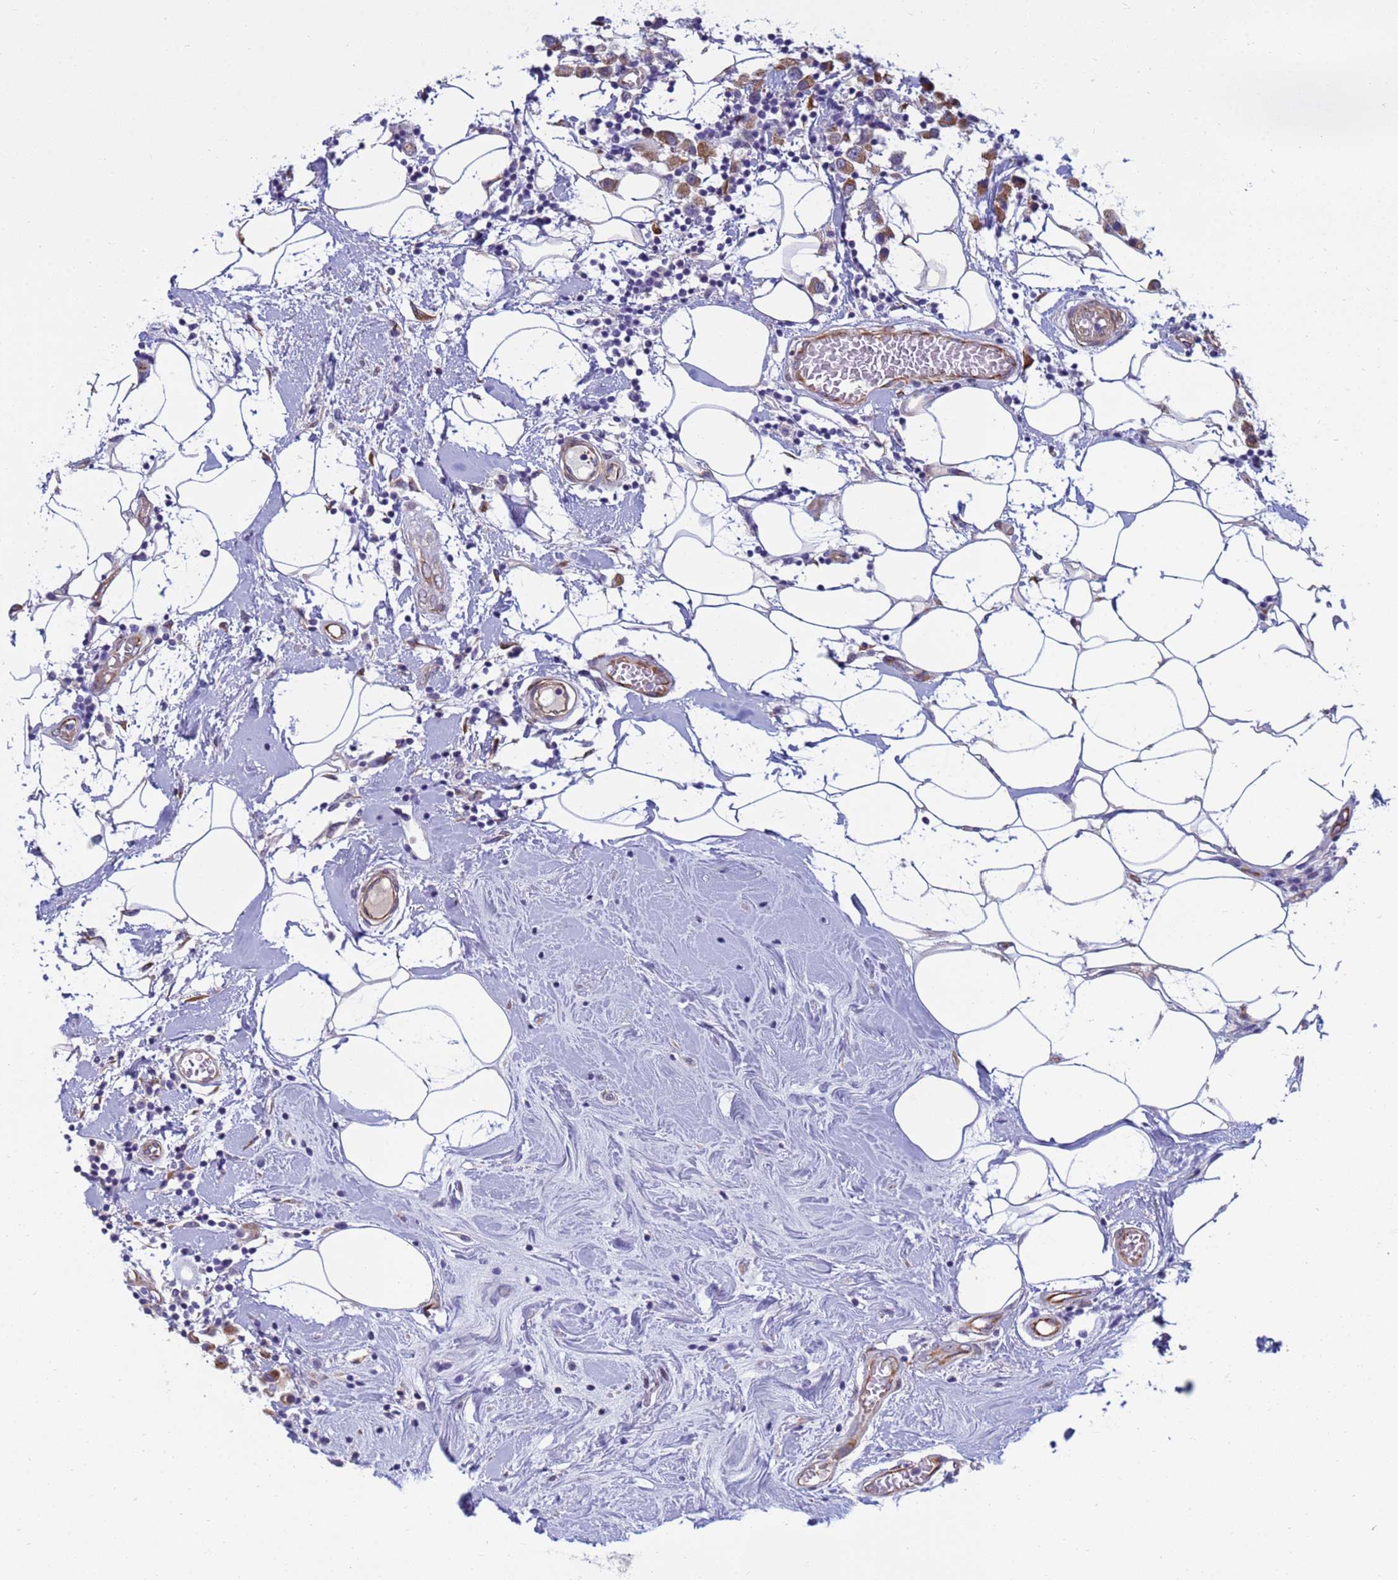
{"staining": {"intensity": "moderate", "quantity": ">75%", "location": "cytoplasmic/membranous"}, "tissue": "breast cancer", "cell_type": "Tumor cells", "image_type": "cancer", "snomed": [{"axis": "morphology", "description": "Duct carcinoma"}, {"axis": "topography", "description": "Breast"}], "caption": "Immunohistochemistry (IHC) photomicrograph of breast infiltrating ductal carcinoma stained for a protein (brown), which displays medium levels of moderate cytoplasmic/membranous staining in about >75% of tumor cells.", "gene": "TRPC6", "patient": {"sex": "female", "age": 61}}